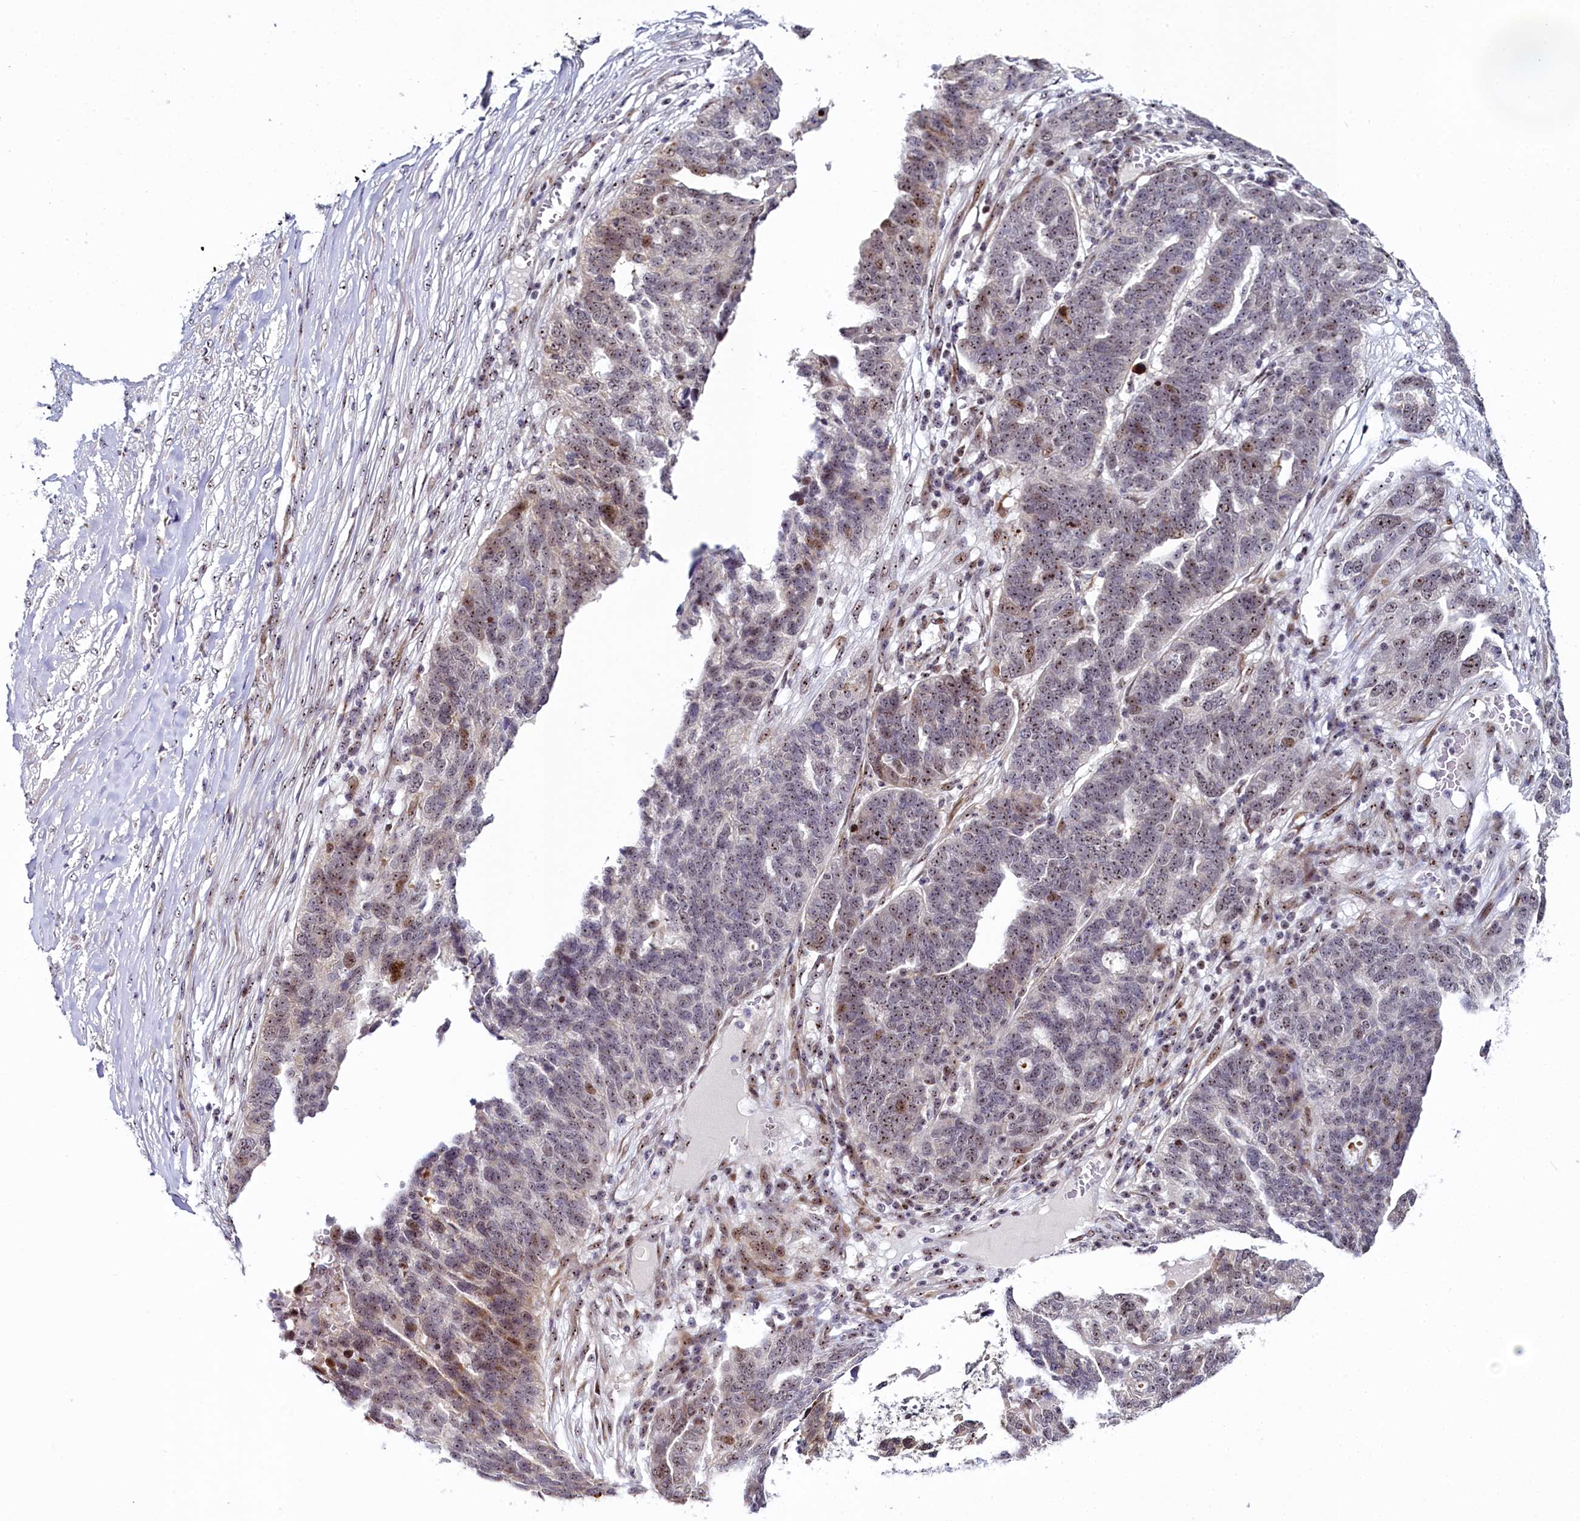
{"staining": {"intensity": "weak", "quantity": "25%-75%", "location": "nuclear"}, "tissue": "ovarian cancer", "cell_type": "Tumor cells", "image_type": "cancer", "snomed": [{"axis": "morphology", "description": "Cystadenocarcinoma, serous, NOS"}, {"axis": "topography", "description": "Ovary"}], "caption": "The image shows staining of ovarian serous cystadenocarcinoma, revealing weak nuclear protein positivity (brown color) within tumor cells.", "gene": "TCOF1", "patient": {"sex": "female", "age": 59}}